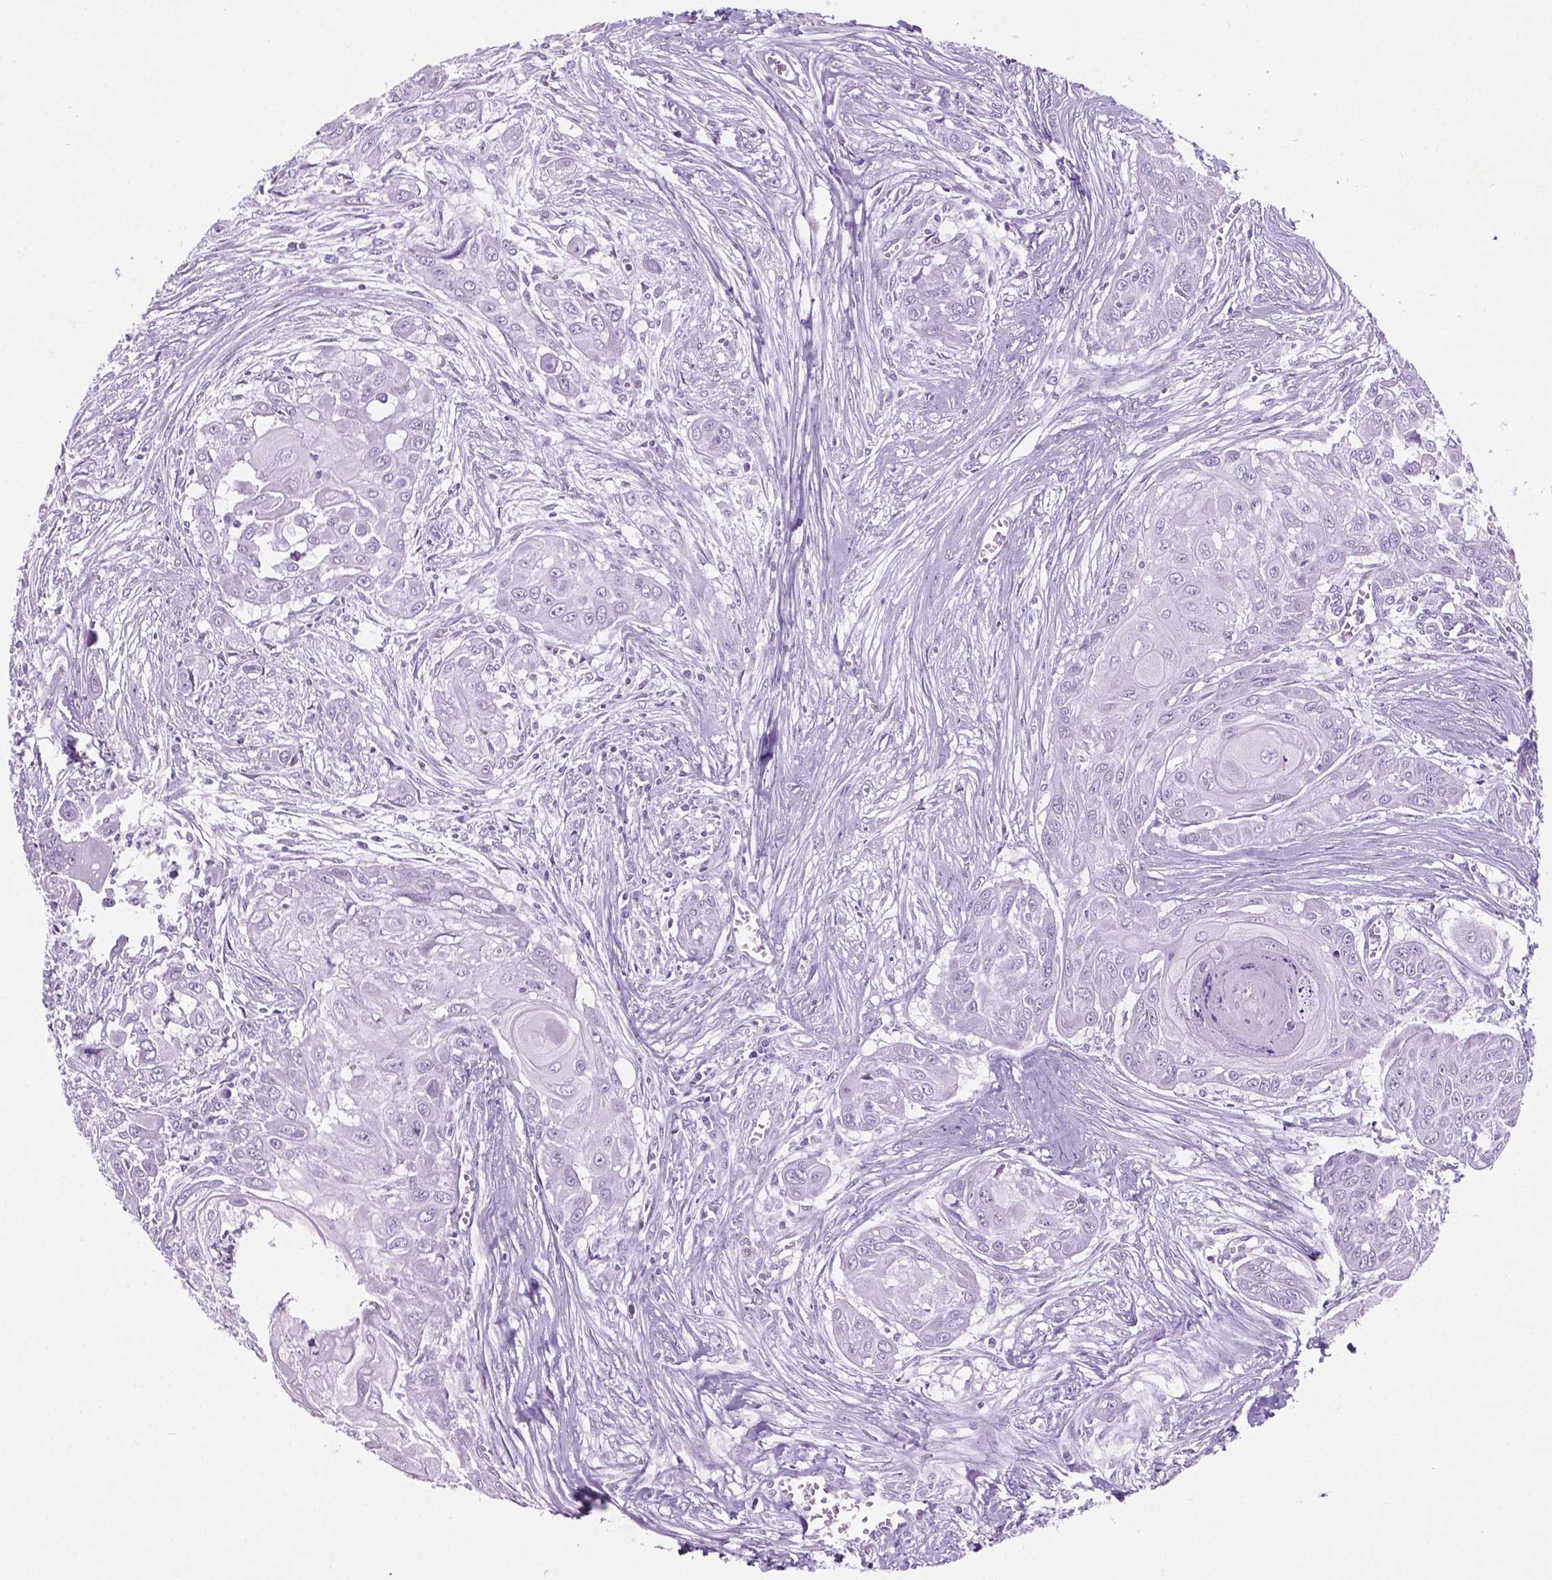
{"staining": {"intensity": "negative", "quantity": "none", "location": "none"}, "tissue": "head and neck cancer", "cell_type": "Tumor cells", "image_type": "cancer", "snomed": [{"axis": "morphology", "description": "Squamous cell carcinoma, NOS"}, {"axis": "topography", "description": "Oral tissue"}, {"axis": "topography", "description": "Head-Neck"}], "caption": "Tumor cells are negative for protein expression in human squamous cell carcinoma (head and neck). (DAB immunohistochemistry (IHC), high magnification).", "gene": "POU4F1", "patient": {"sex": "male", "age": 71}}